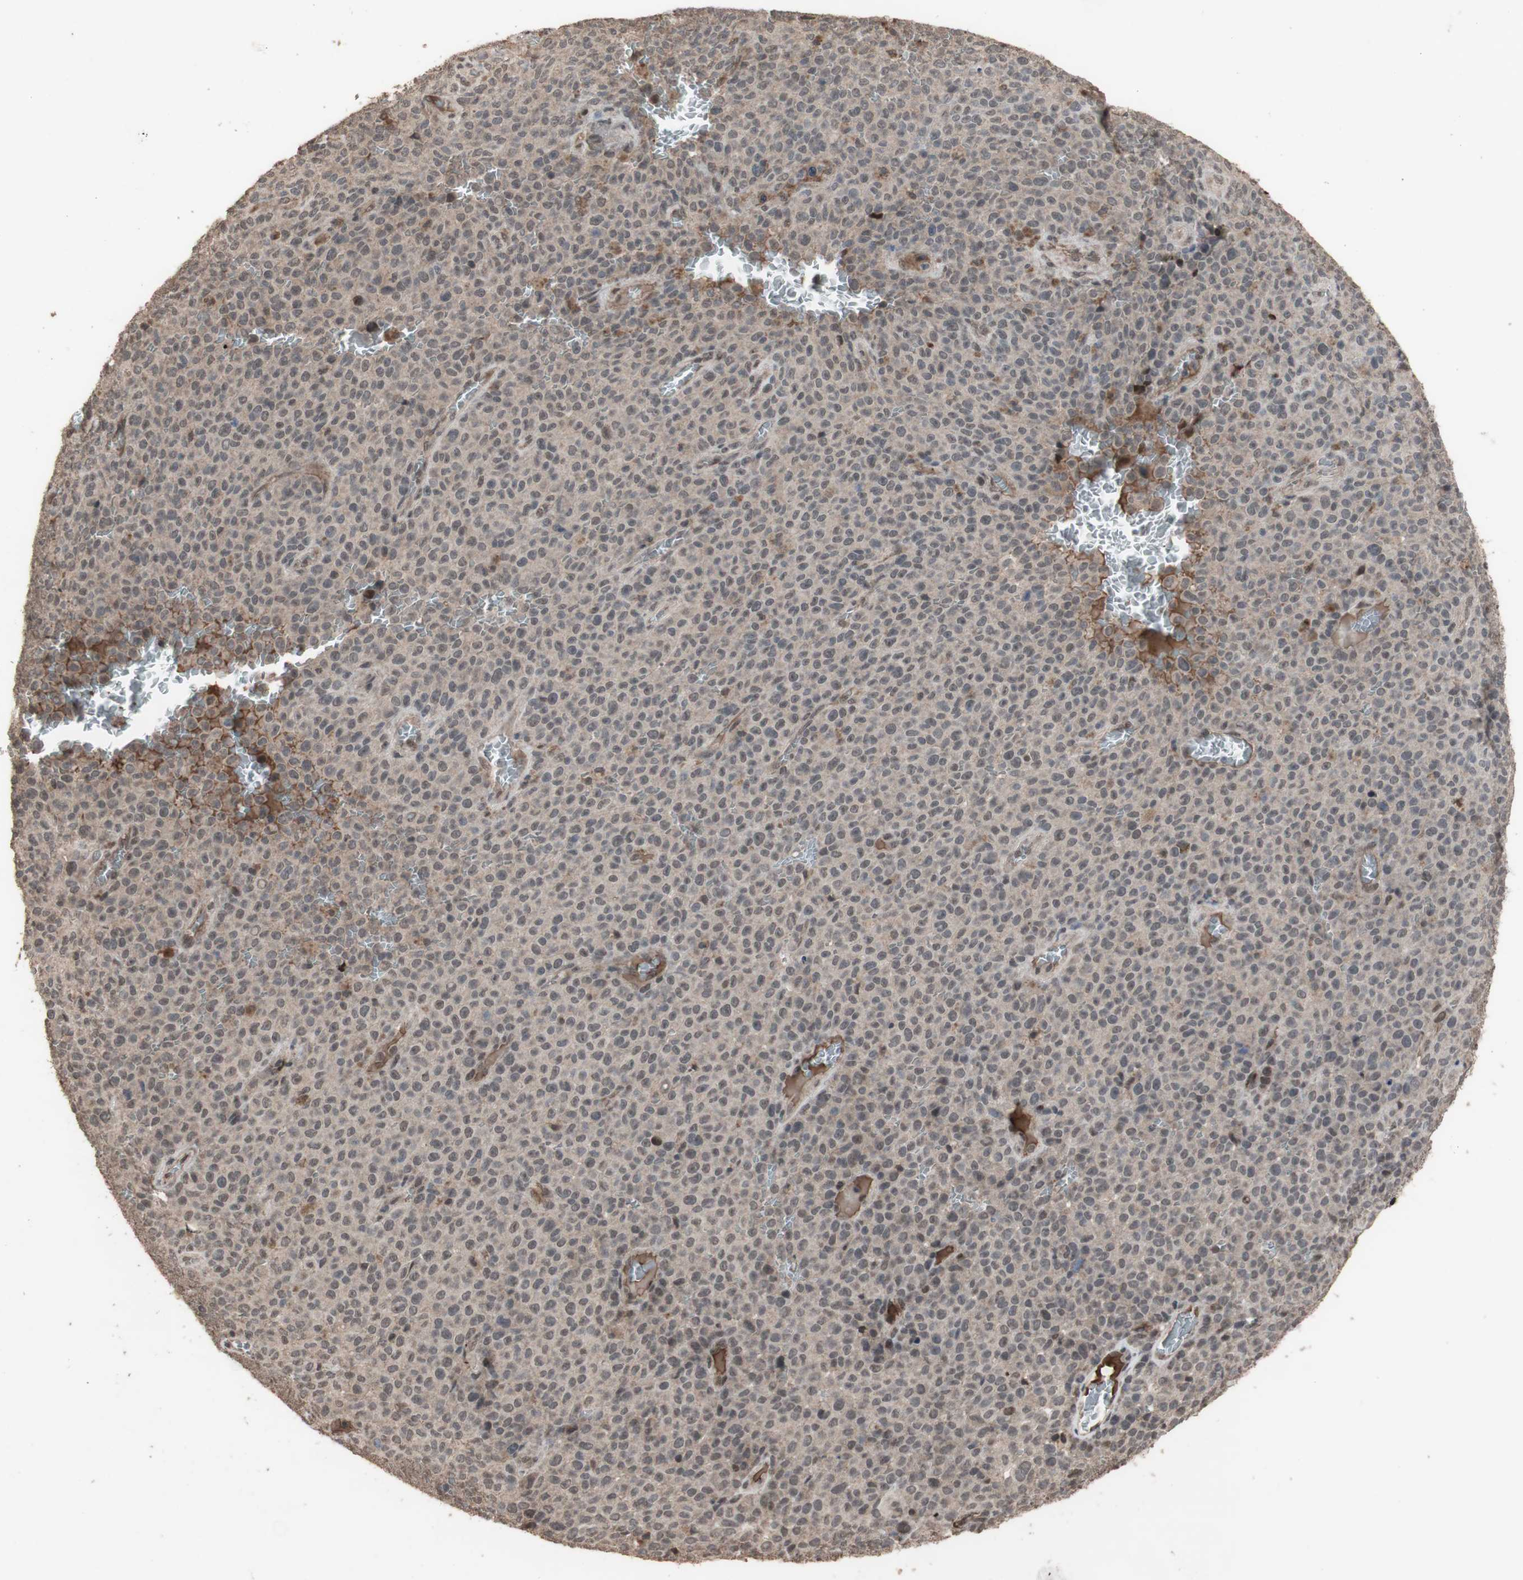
{"staining": {"intensity": "weak", "quantity": ">75%", "location": "cytoplasmic/membranous"}, "tissue": "melanoma", "cell_type": "Tumor cells", "image_type": "cancer", "snomed": [{"axis": "morphology", "description": "Malignant melanoma, NOS"}, {"axis": "topography", "description": "Skin"}], "caption": "Melanoma stained with DAB IHC exhibits low levels of weak cytoplasmic/membranous expression in about >75% of tumor cells.", "gene": "KANSL1", "patient": {"sex": "female", "age": 82}}